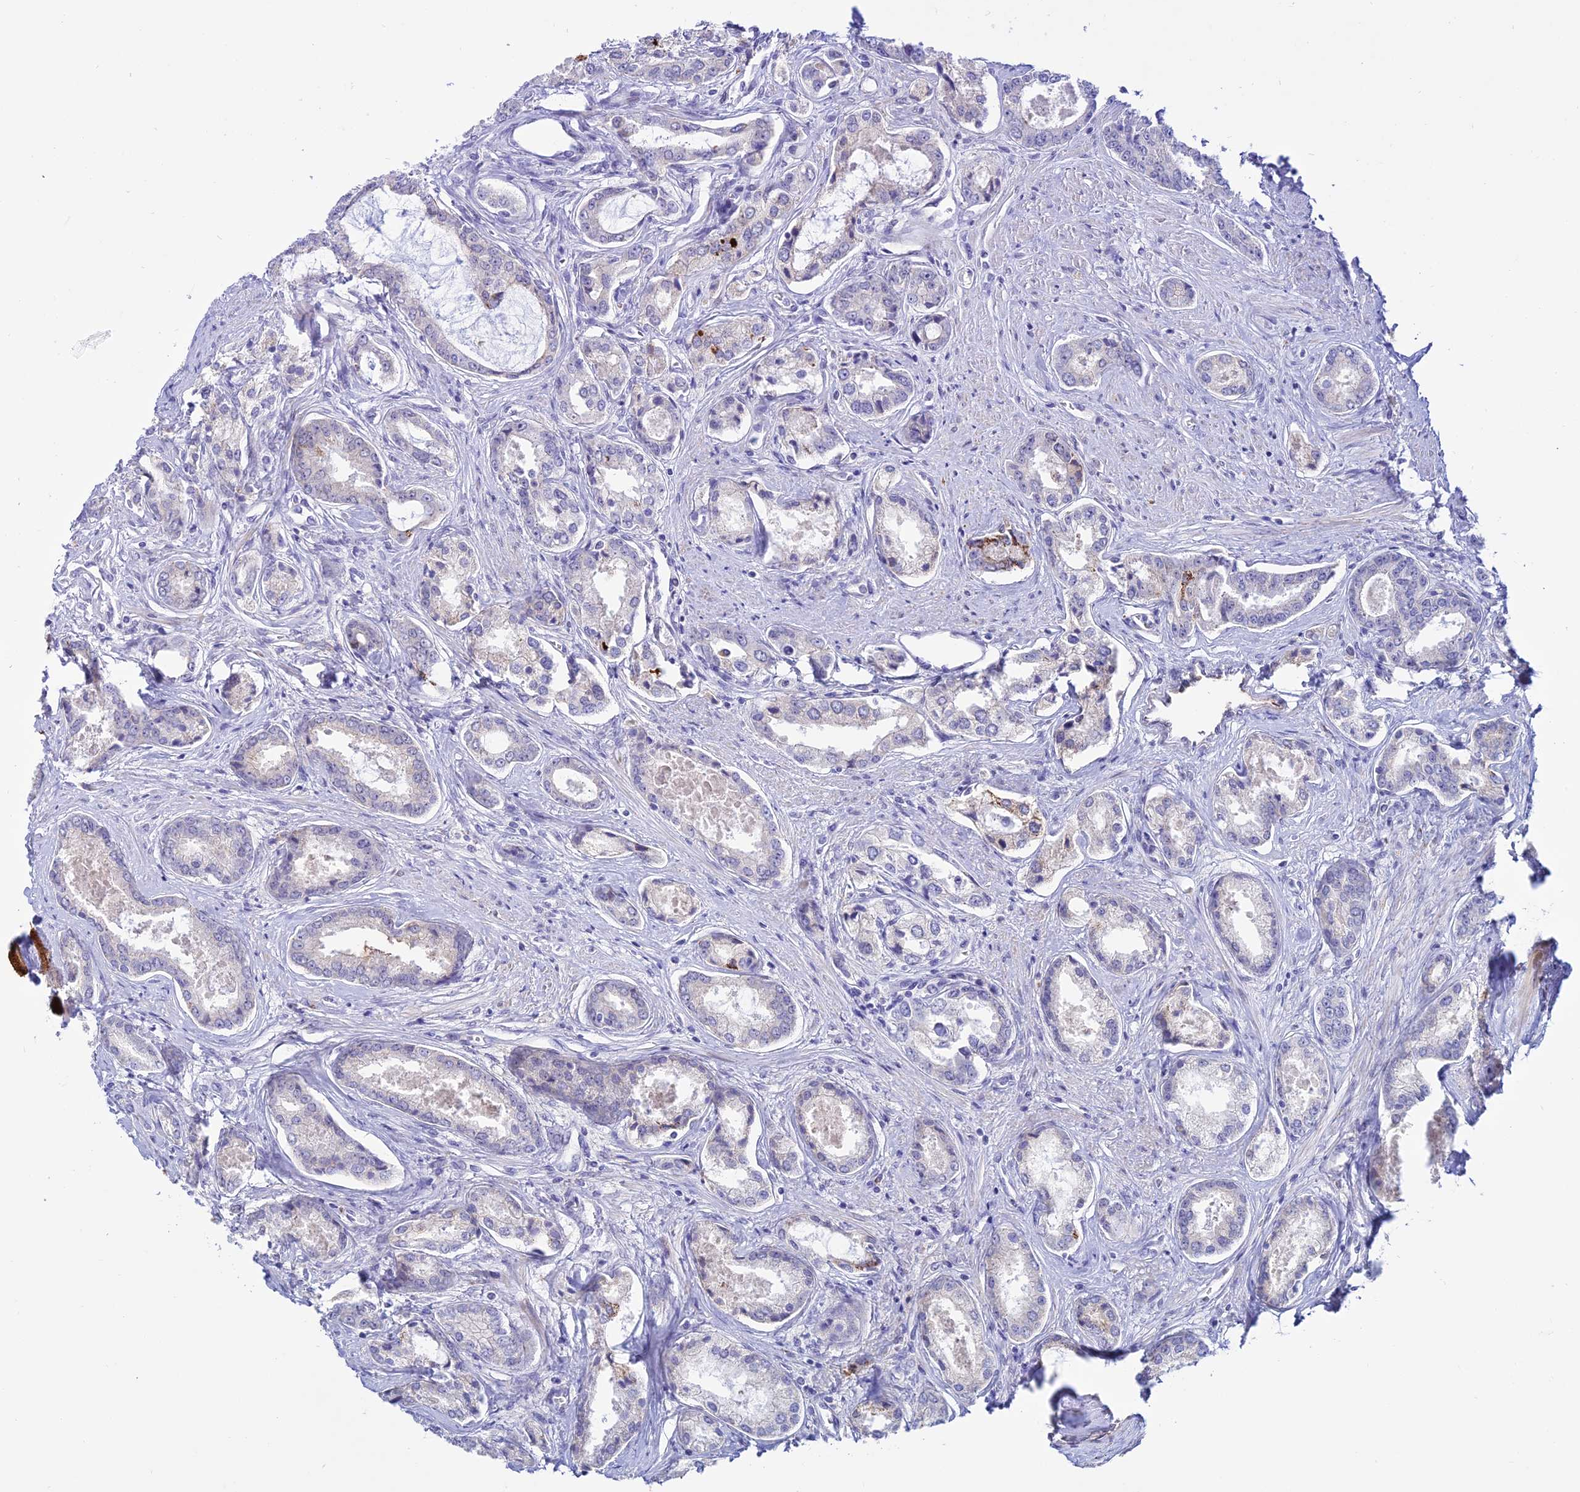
{"staining": {"intensity": "negative", "quantity": "none", "location": "none"}, "tissue": "prostate cancer", "cell_type": "Tumor cells", "image_type": "cancer", "snomed": [{"axis": "morphology", "description": "Adenocarcinoma, Low grade"}, {"axis": "topography", "description": "Prostate"}], "caption": "Immunohistochemistry histopathology image of prostate cancer stained for a protein (brown), which demonstrates no positivity in tumor cells.", "gene": "C6orf163", "patient": {"sex": "male", "age": 68}}